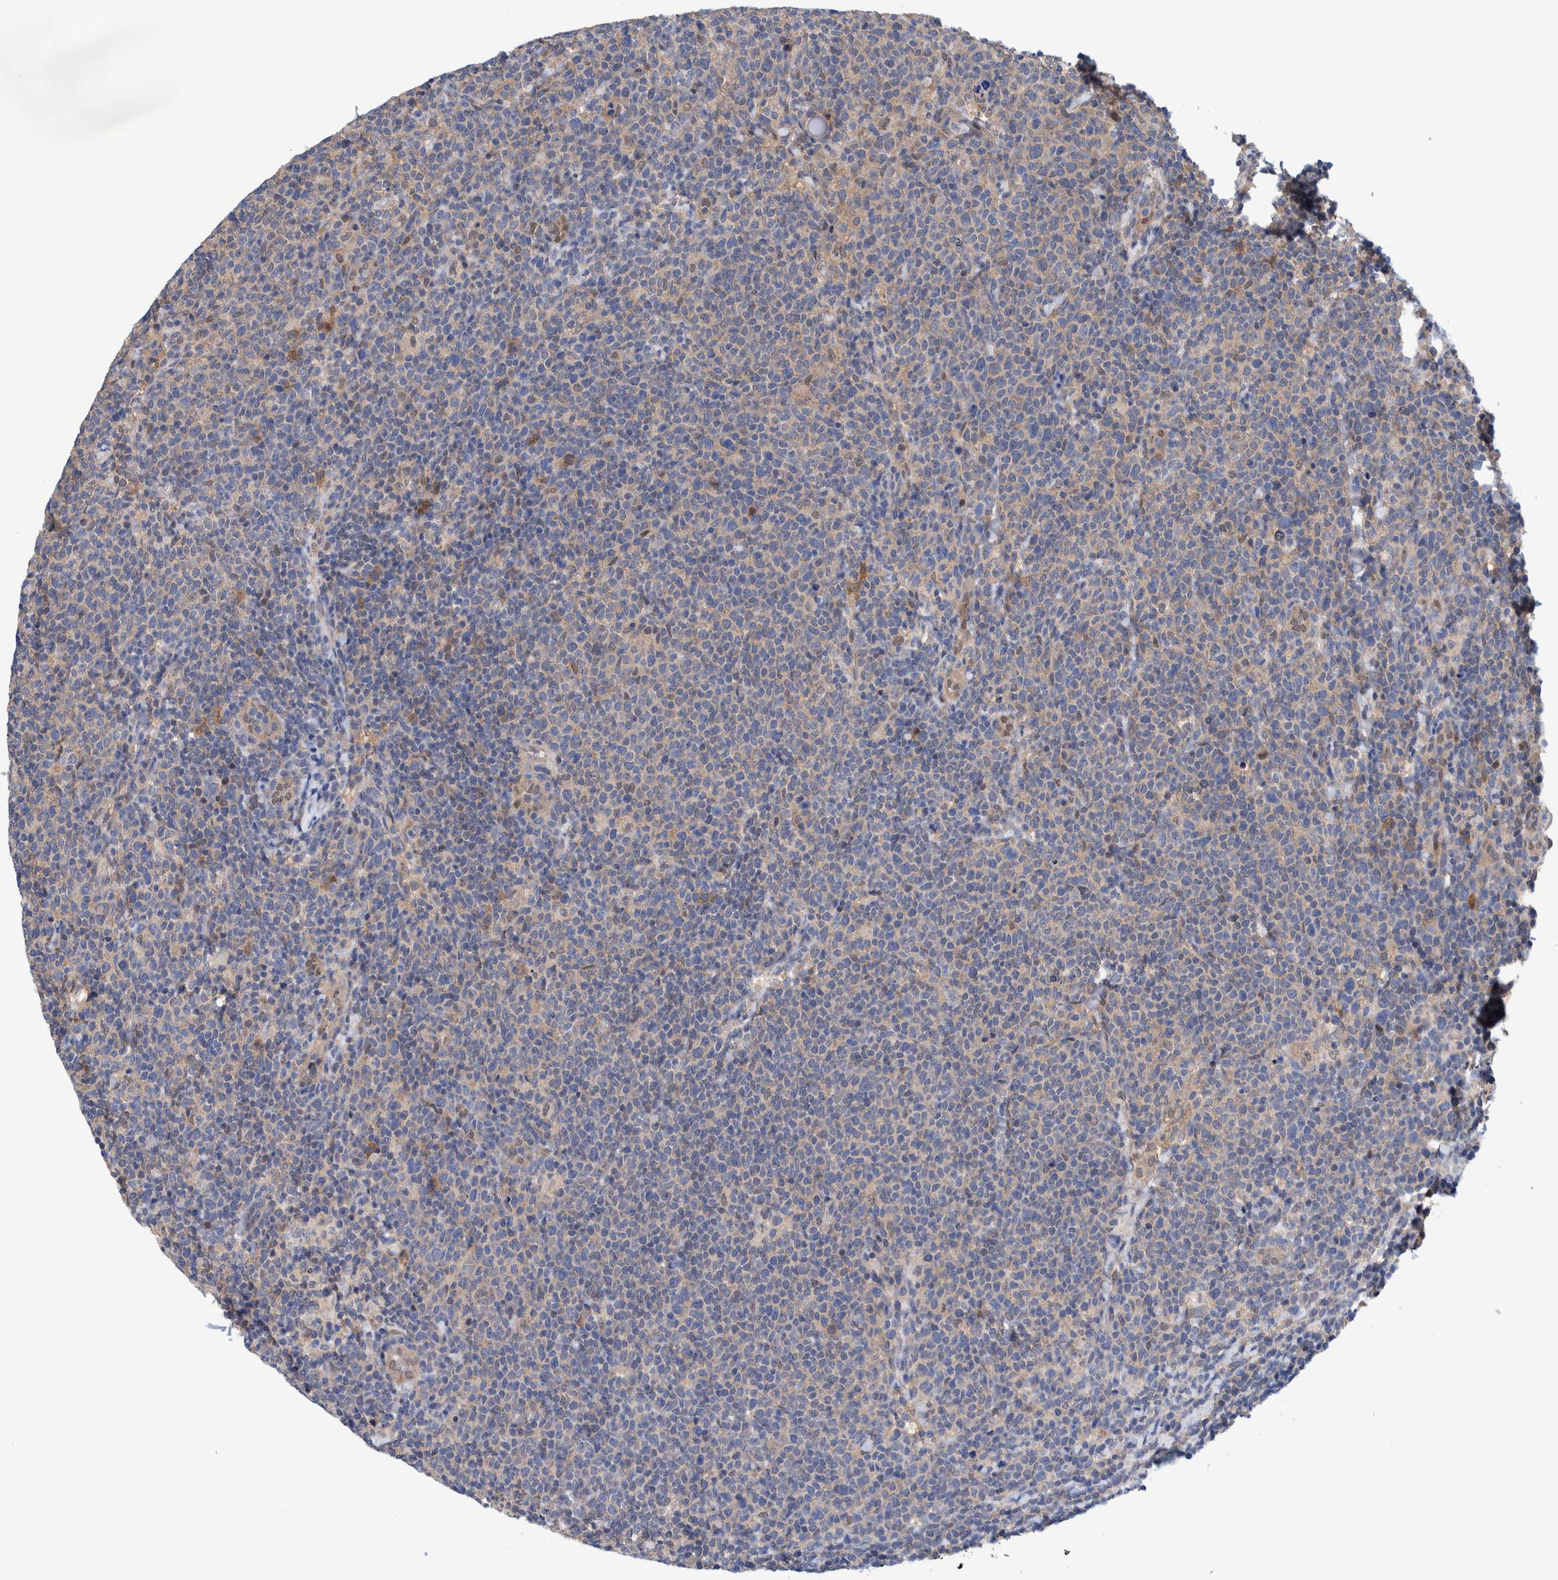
{"staining": {"intensity": "weak", "quantity": "<25%", "location": "cytoplasmic/membranous"}, "tissue": "lymphoma", "cell_type": "Tumor cells", "image_type": "cancer", "snomed": [{"axis": "morphology", "description": "Malignant lymphoma, non-Hodgkin's type, High grade"}, {"axis": "topography", "description": "Lymph node"}], "caption": "High magnification brightfield microscopy of malignant lymphoma, non-Hodgkin's type (high-grade) stained with DAB (3,3'-diaminobenzidine) (brown) and counterstained with hematoxylin (blue): tumor cells show no significant expression.", "gene": "PFAS", "patient": {"sex": "male", "age": 61}}